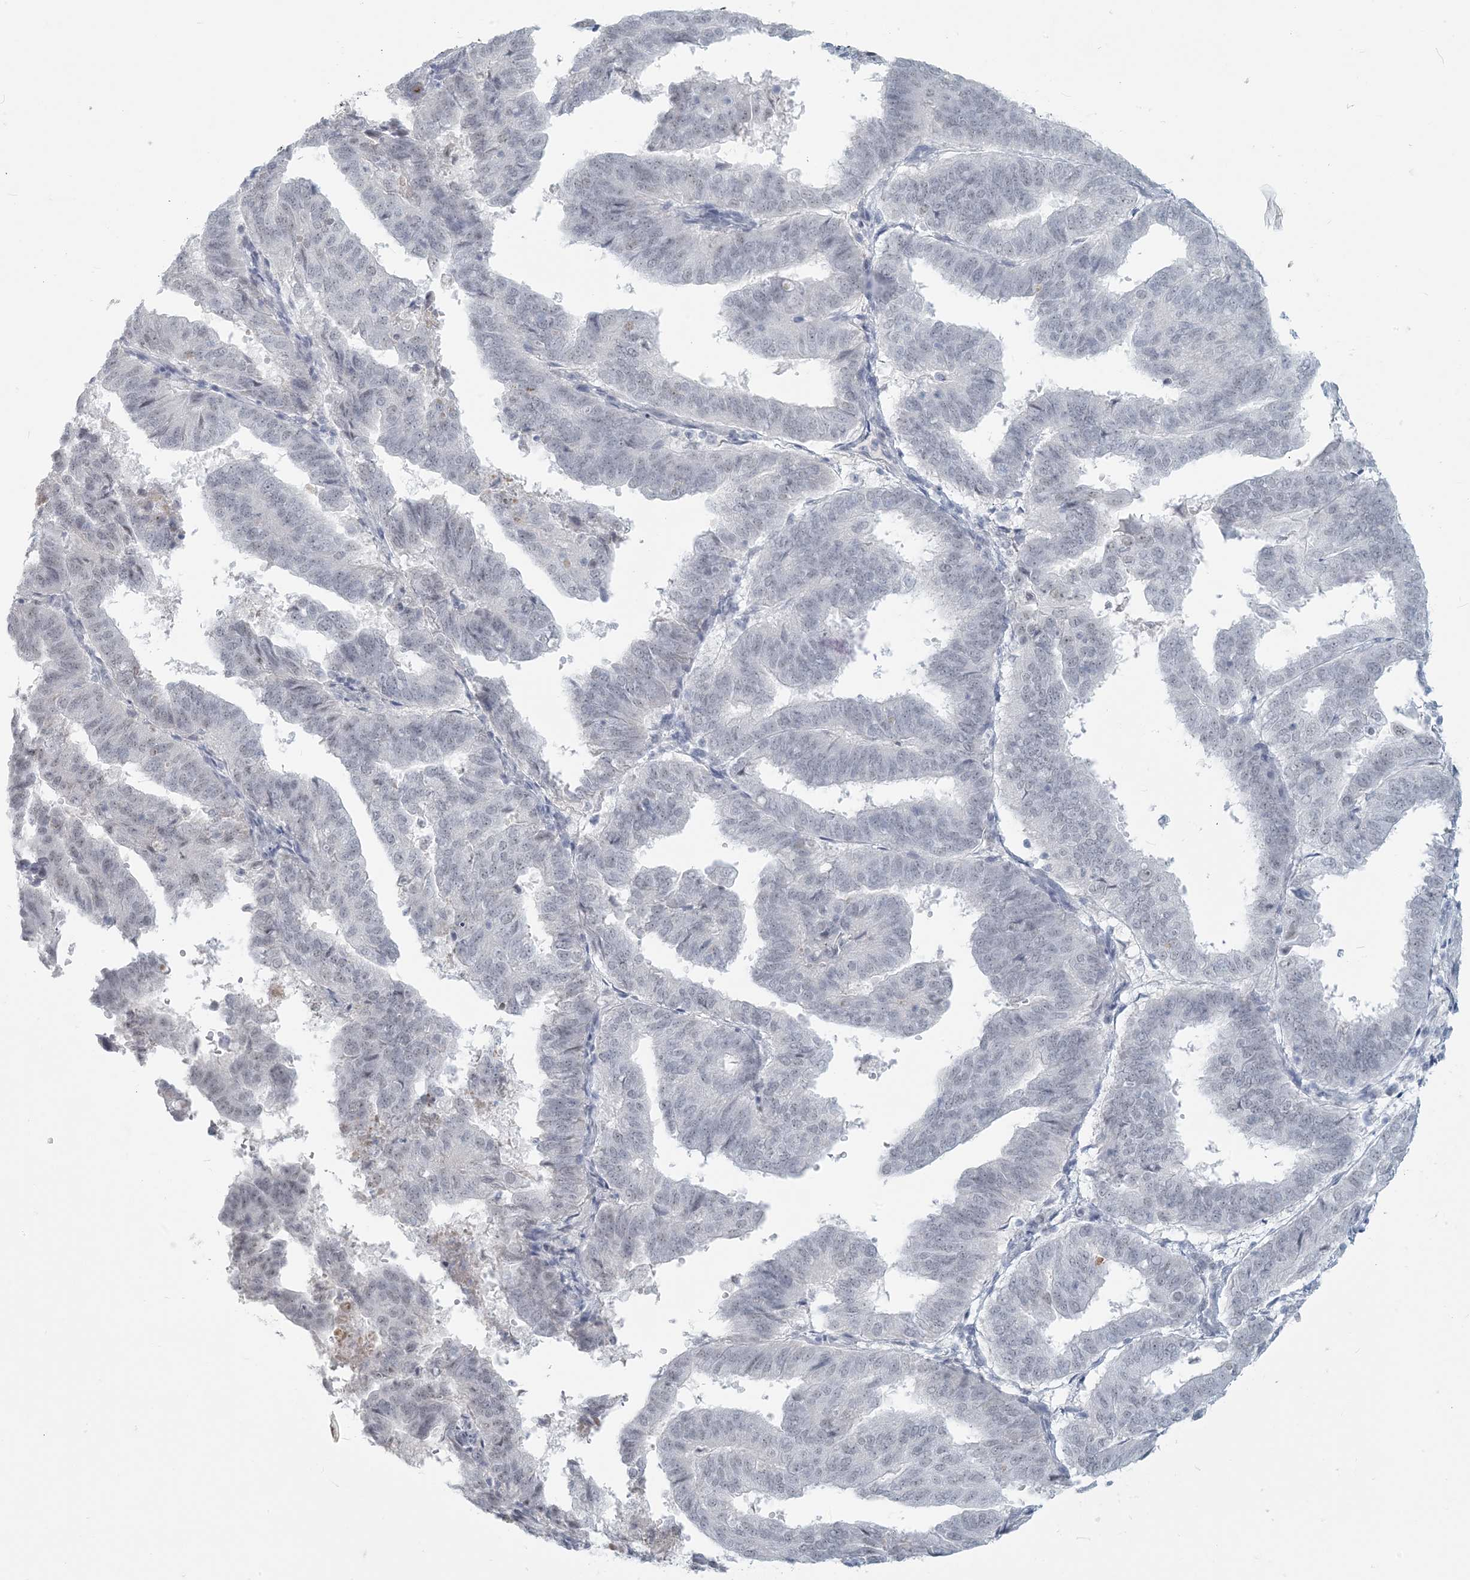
{"staining": {"intensity": "negative", "quantity": "none", "location": "none"}, "tissue": "endometrial cancer", "cell_type": "Tumor cells", "image_type": "cancer", "snomed": [{"axis": "morphology", "description": "Adenocarcinoma, NOS"}, {"axis": "topography", "description": "Uterus"}], "caption": "Tumor cells are negative for brown protein staining in endometrial cancer.", "gene": "SCML1", "patient": {"sex": "female", "age": 77}}